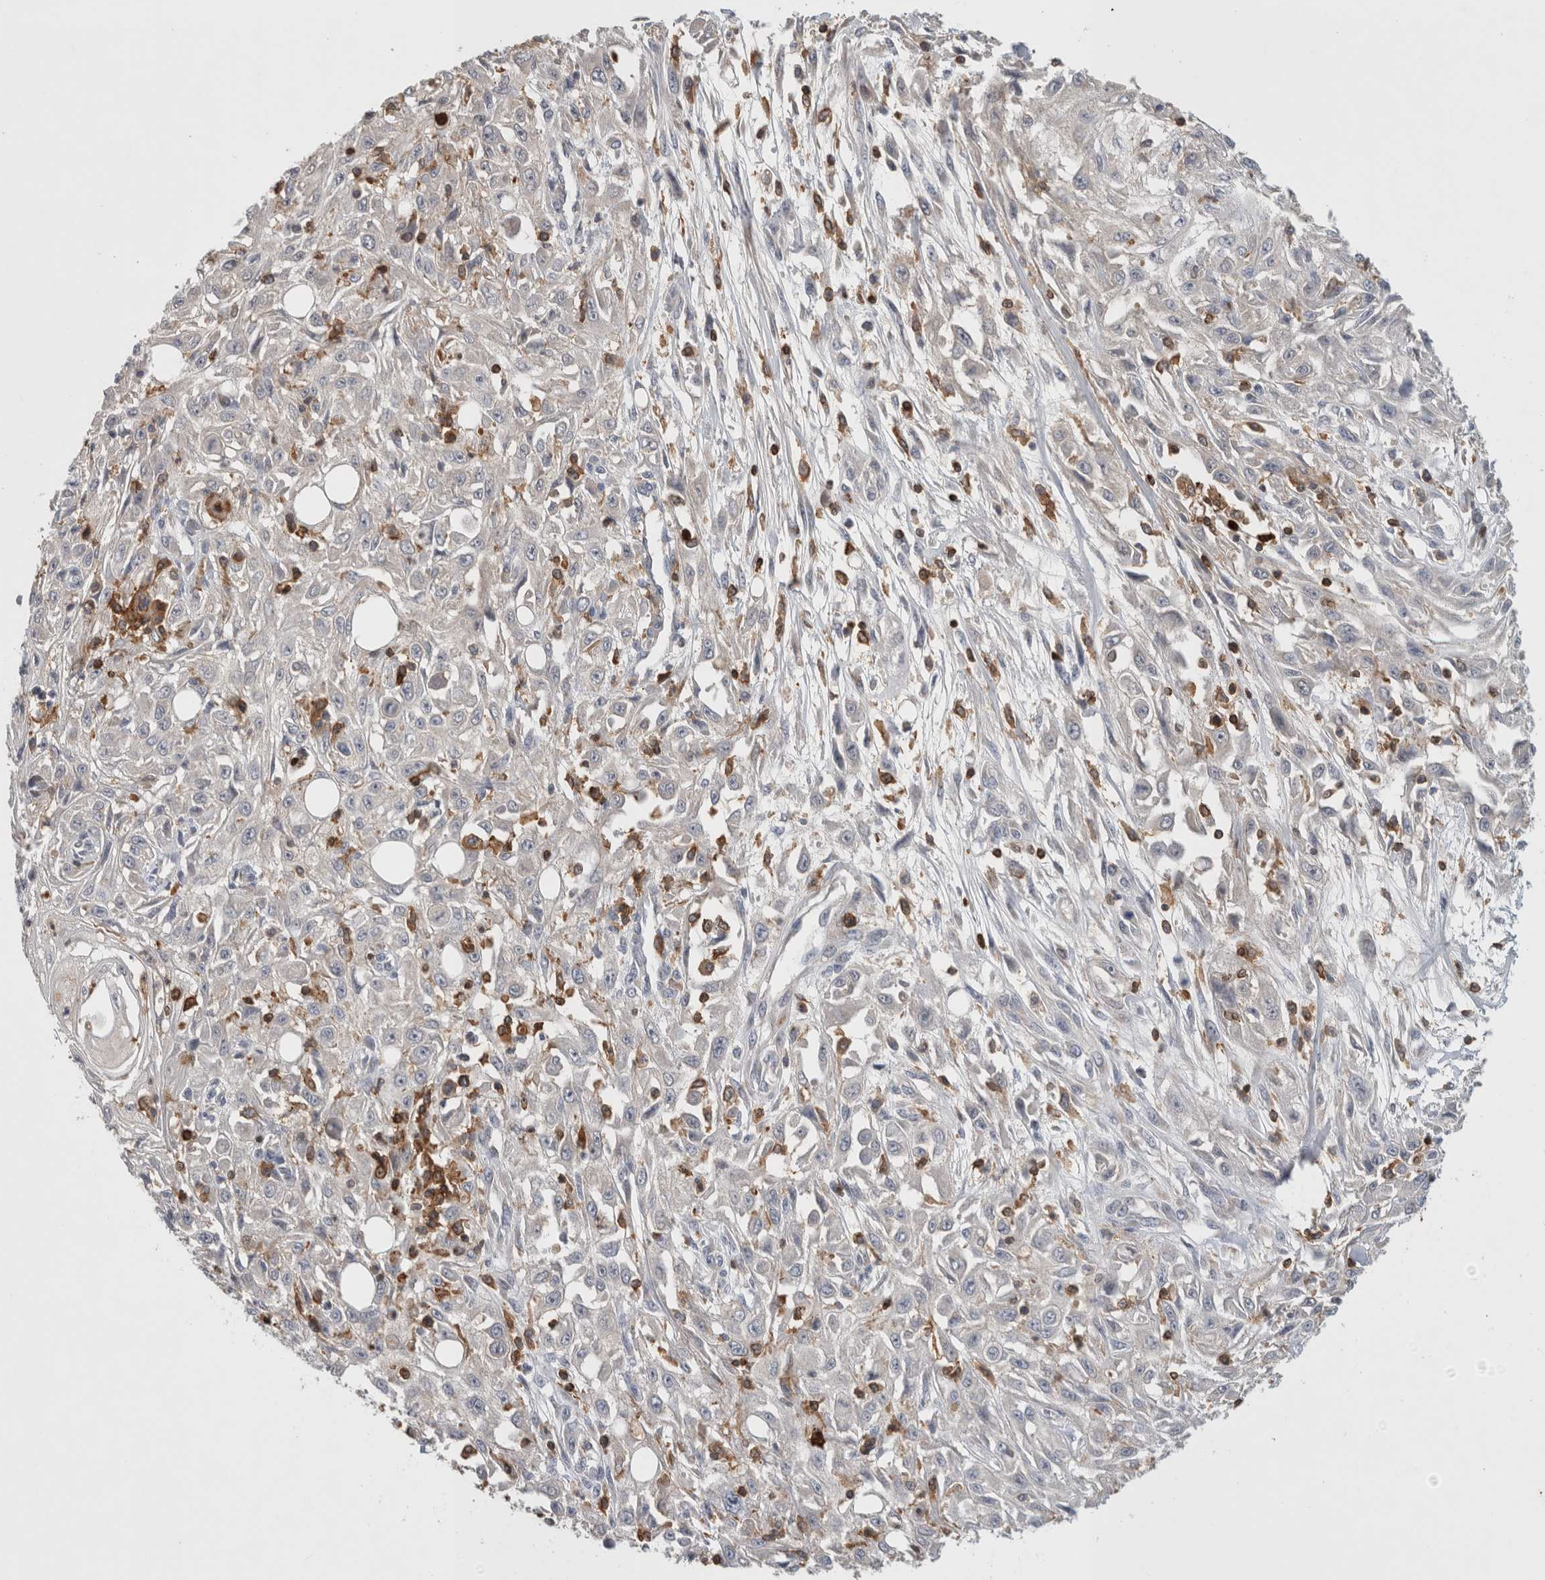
{"staining": {"intensity": "negative", "quantity": "none", "location": "none"}, "tissue": "skin cancer", "cell_type": "Tumor cells", "image_type": "cancer", "snomed": [{"axis": "morphology", "description": "Squamous cell carcinoma, NOS"}, {"axis": "morphology", "description": "Squamous cell carcinoma, metastatic, NOS"}, {"axis": "topography", "description": "Skin"}, {"axis": "topography", "description": "Lymph node"}], "caption": "Immunohistochemistry photomicrograph of human skin metastatic squamous cell carcinoma stained for a protein (brown), which shows no positivity in tumor cells.", "gene": "GFRA2", "patient": {"sex": "male", "age": 75}}